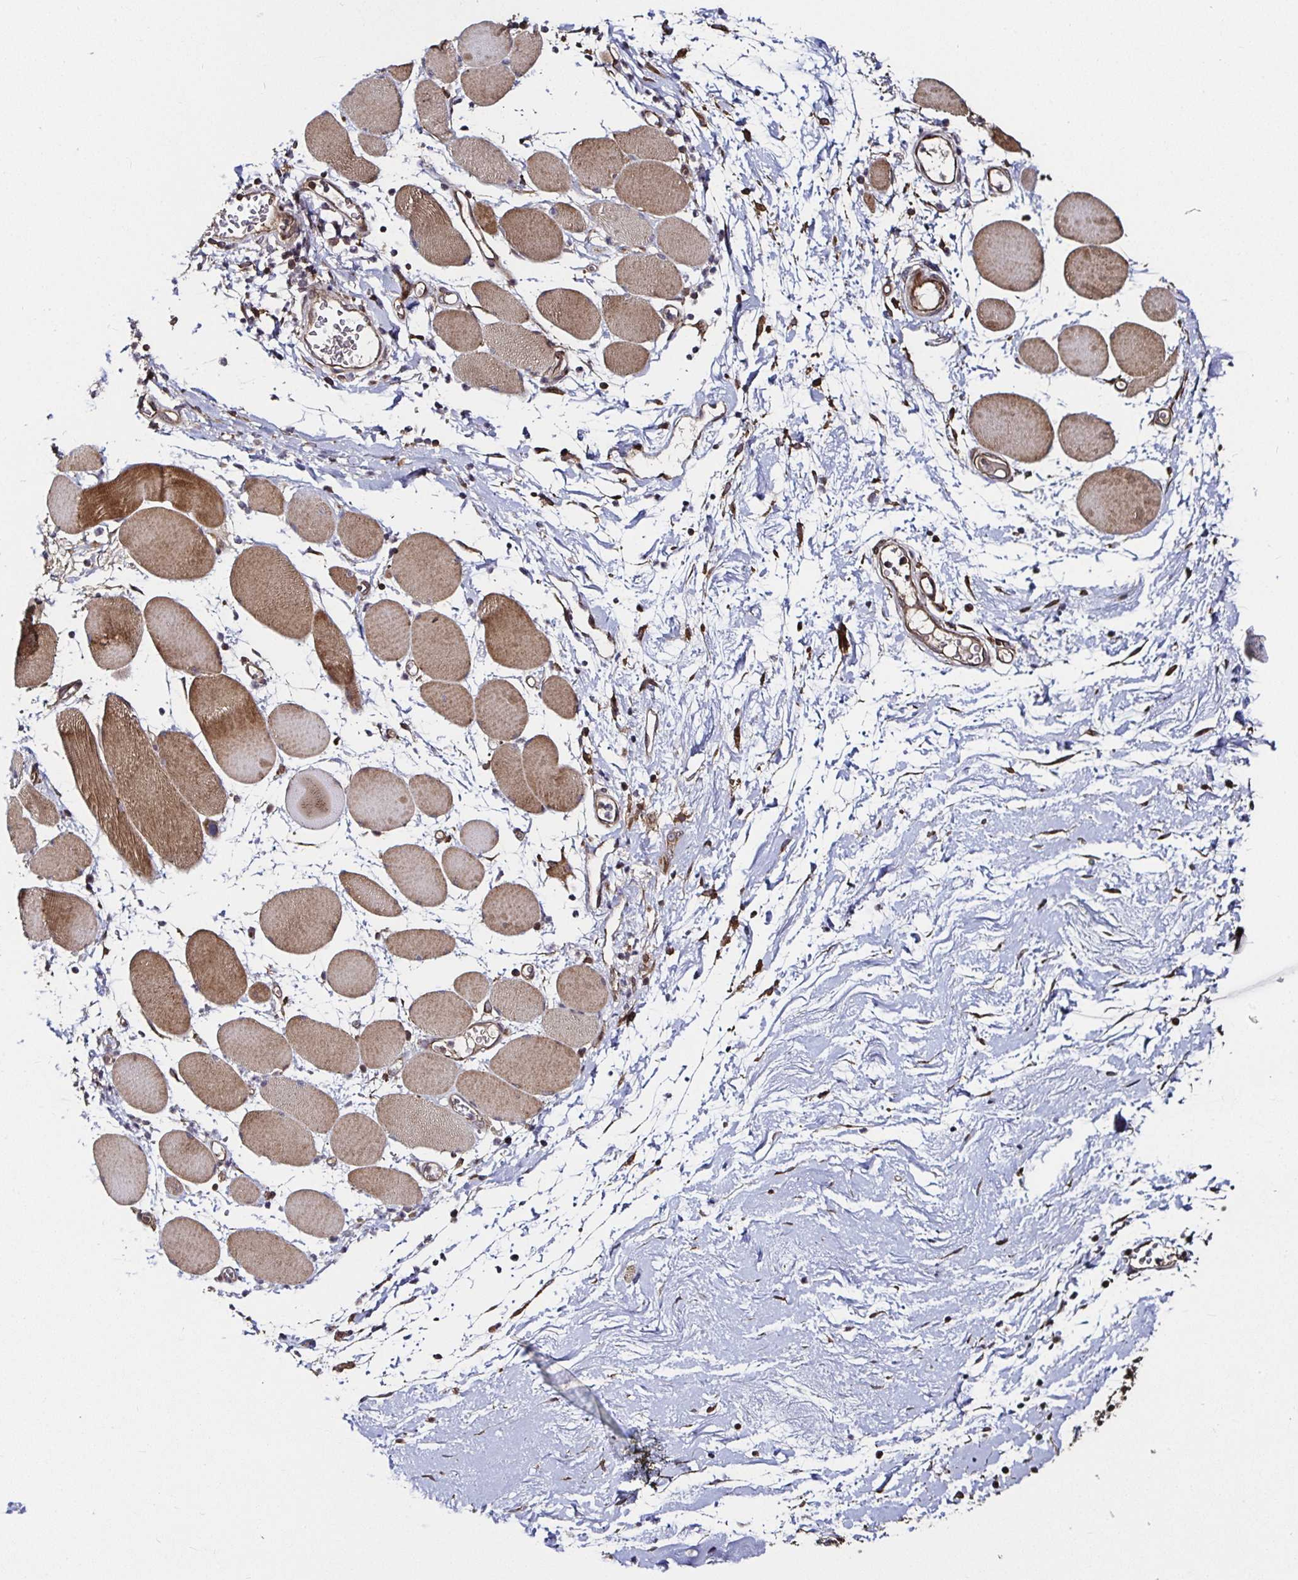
{"staining": {"intensity": "moderate", "quantity": ">75%", "location": "cytoplasmic/membranous,nuclear"}, "tissue": "skeletal muscle", "cell_type": "Myocytes", "image_type": "normal", "snomed": [{"axis": "morphology", "description": "Normal tissue, NOS"}, {"axis": "topography", "description": "Skeletal muscle"}], "caption": "Immunohistochemistry of benign skeletal muscle demonstrates medium levels of moderate cytoplasmic/membranous,nuclear expression in about >75% of myocytes.", "gene": "MLST8", "patient": {"sex": "female", "age": 75}}